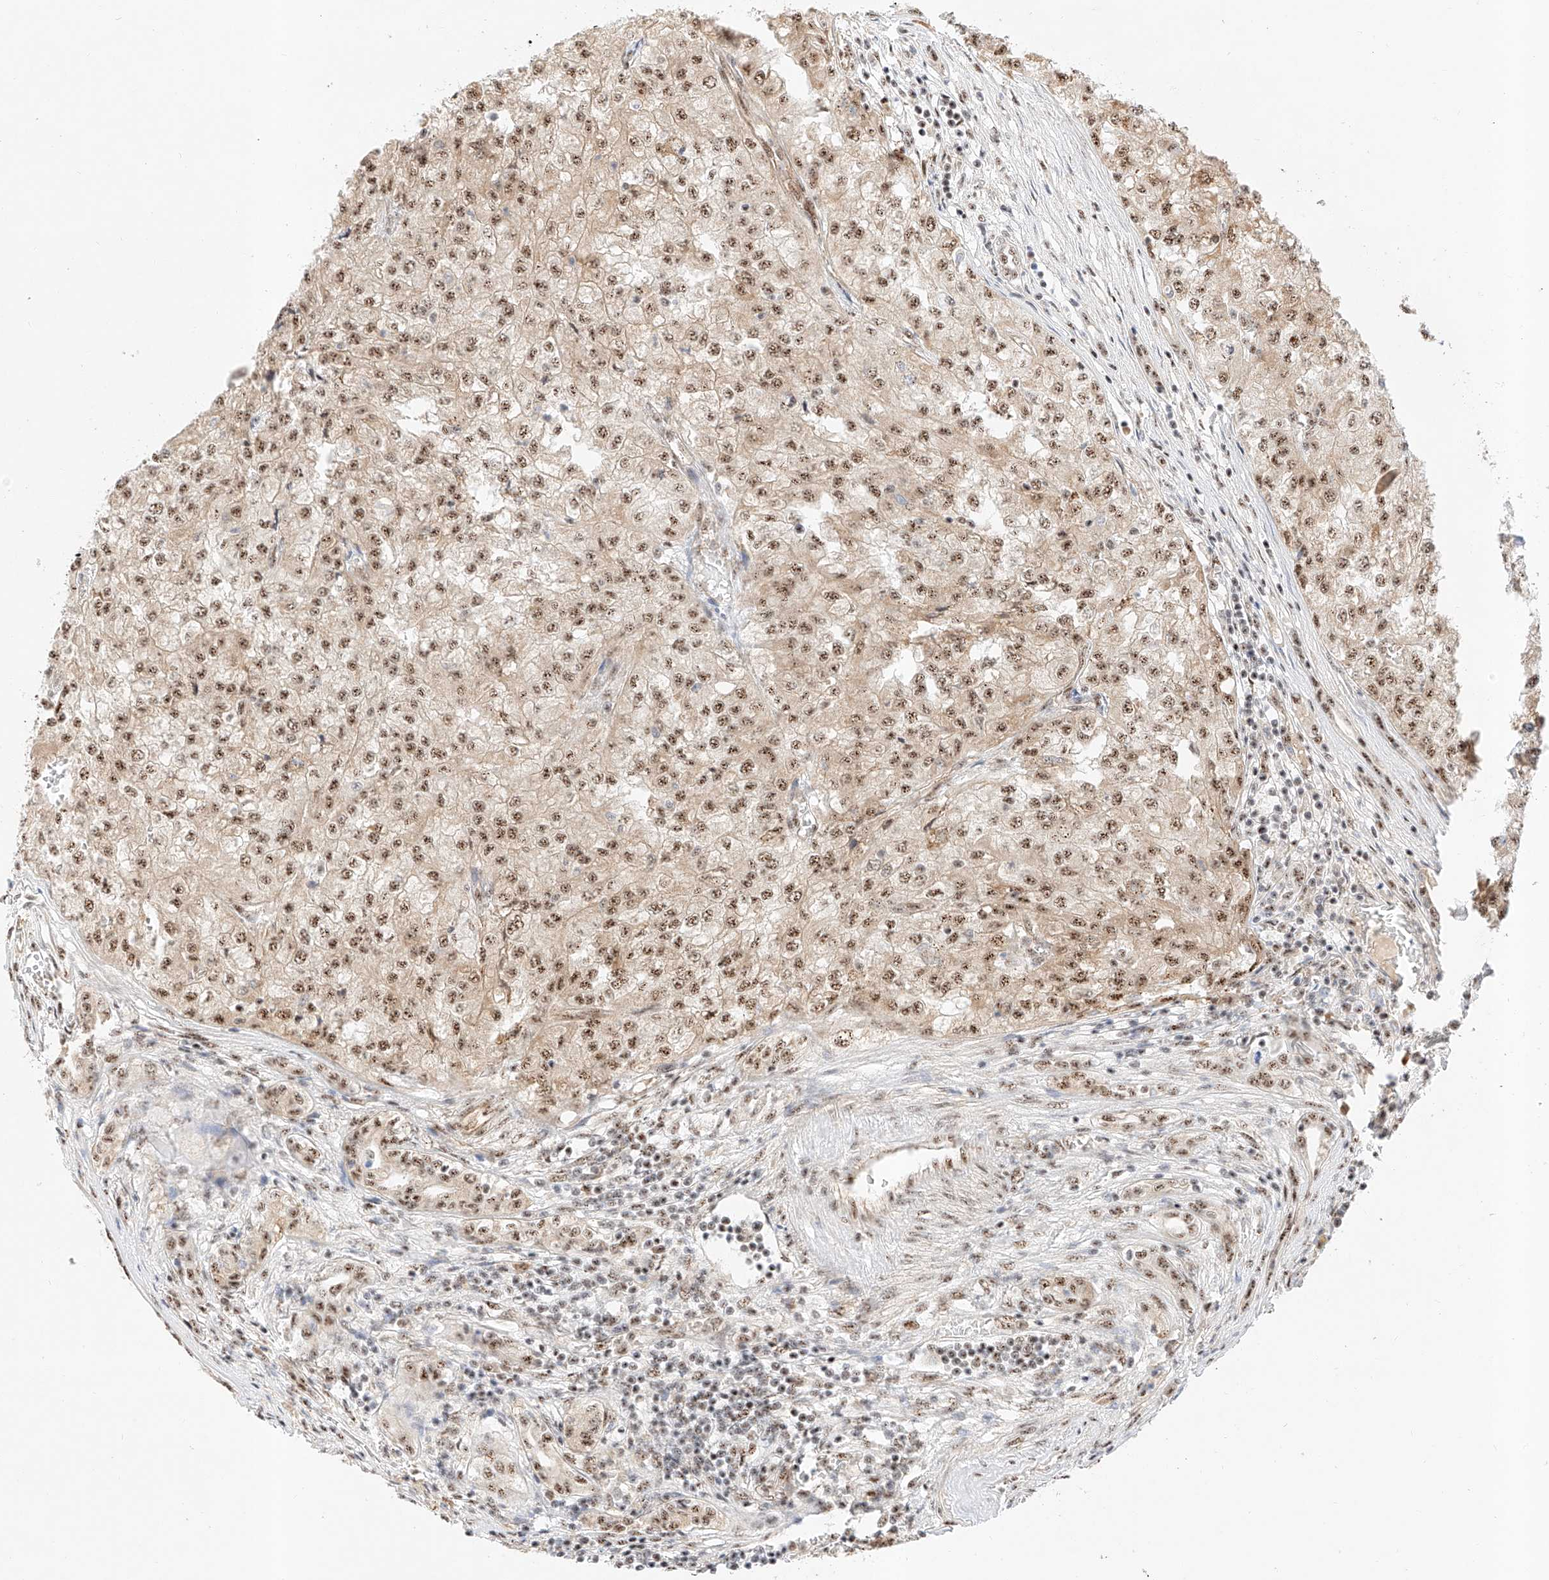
{"staining": {"intensity": "moderate", "quantity": ">75%", "location": "nuclear"}, "tissue": "renal cancer", "cell_type": "Tumor cells", "image_type": "cancer", "snomed": [{"axis": "morphology", "description": "Adenocarcinoma, NOS"}, {"axis": "topography", "description": "Kidney"}], "caption": "High-magnification brightfield microscopy of renal cancer (adenocarcinoma) stained with DAB (3,3'-diaminobenzidine) (brown) and counterstained with hematoxylin (blue). tumor cells exhibit moderate nuclear expression is seen in approximately>75% of cells.", "gene": "ATXN7L2", "patient": {"sex": "female", "age": 54}}